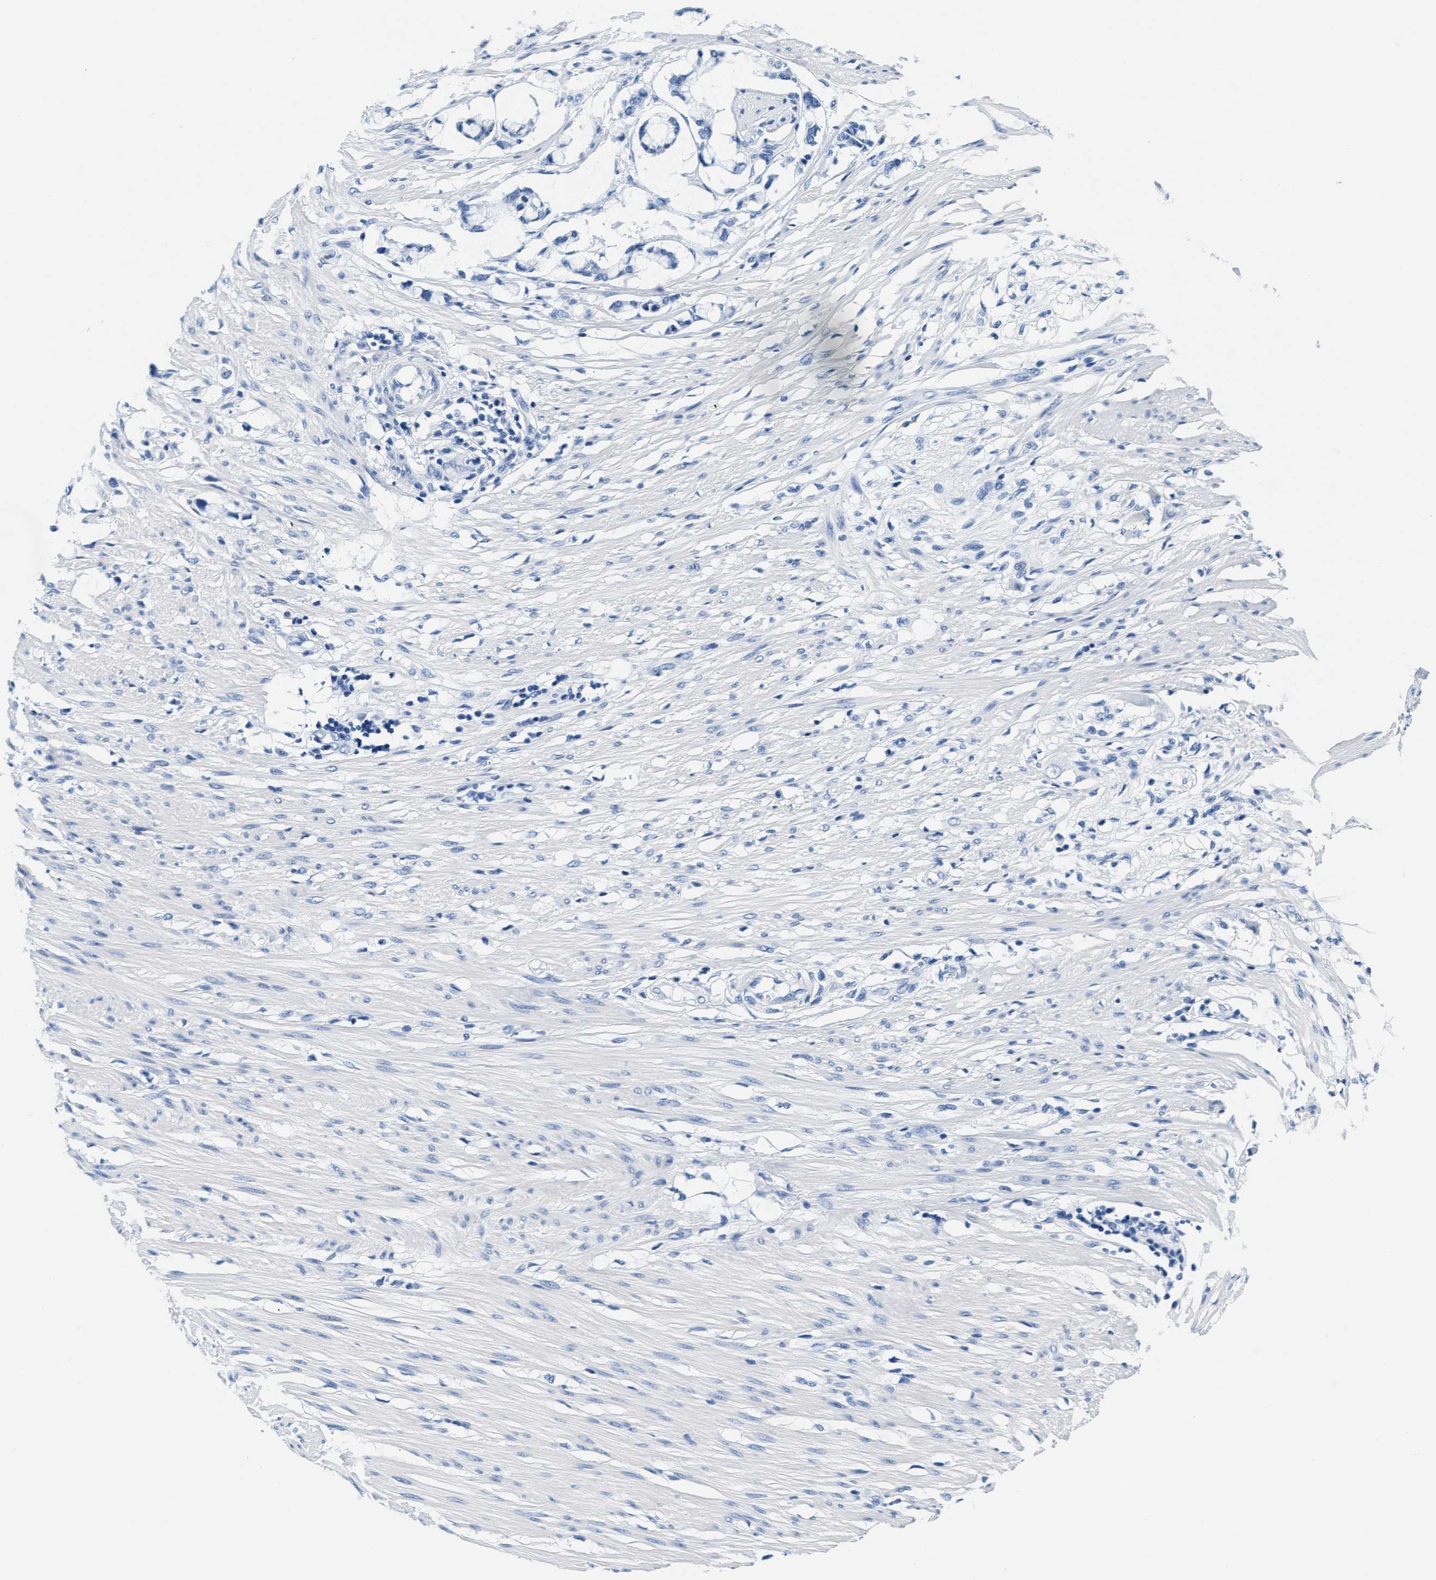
{"staining": {"intensity": "negative", "quantity": "none", "location": "none"}, "tissue": "smooth muscle", "cell_type": "Smooth muscle cells", "image_type": "normal", "snomed": [{"axis": "morphology", "description": "Normal tissue, NOS"}, {"axis": "morphology", "description": "Adenocarcinoma, NOS"}, {"axis": "topography", "description": "Smooth muscle"}, {"axis": "topography", "description": "Colon"}], "caption": "Smooth muscle stained for a protein using immunohistochemistry (IHC) reveals no expression smooth muscle cells.", "gene": "MMP8", "patient": {"sex": "male", "age": 14}}